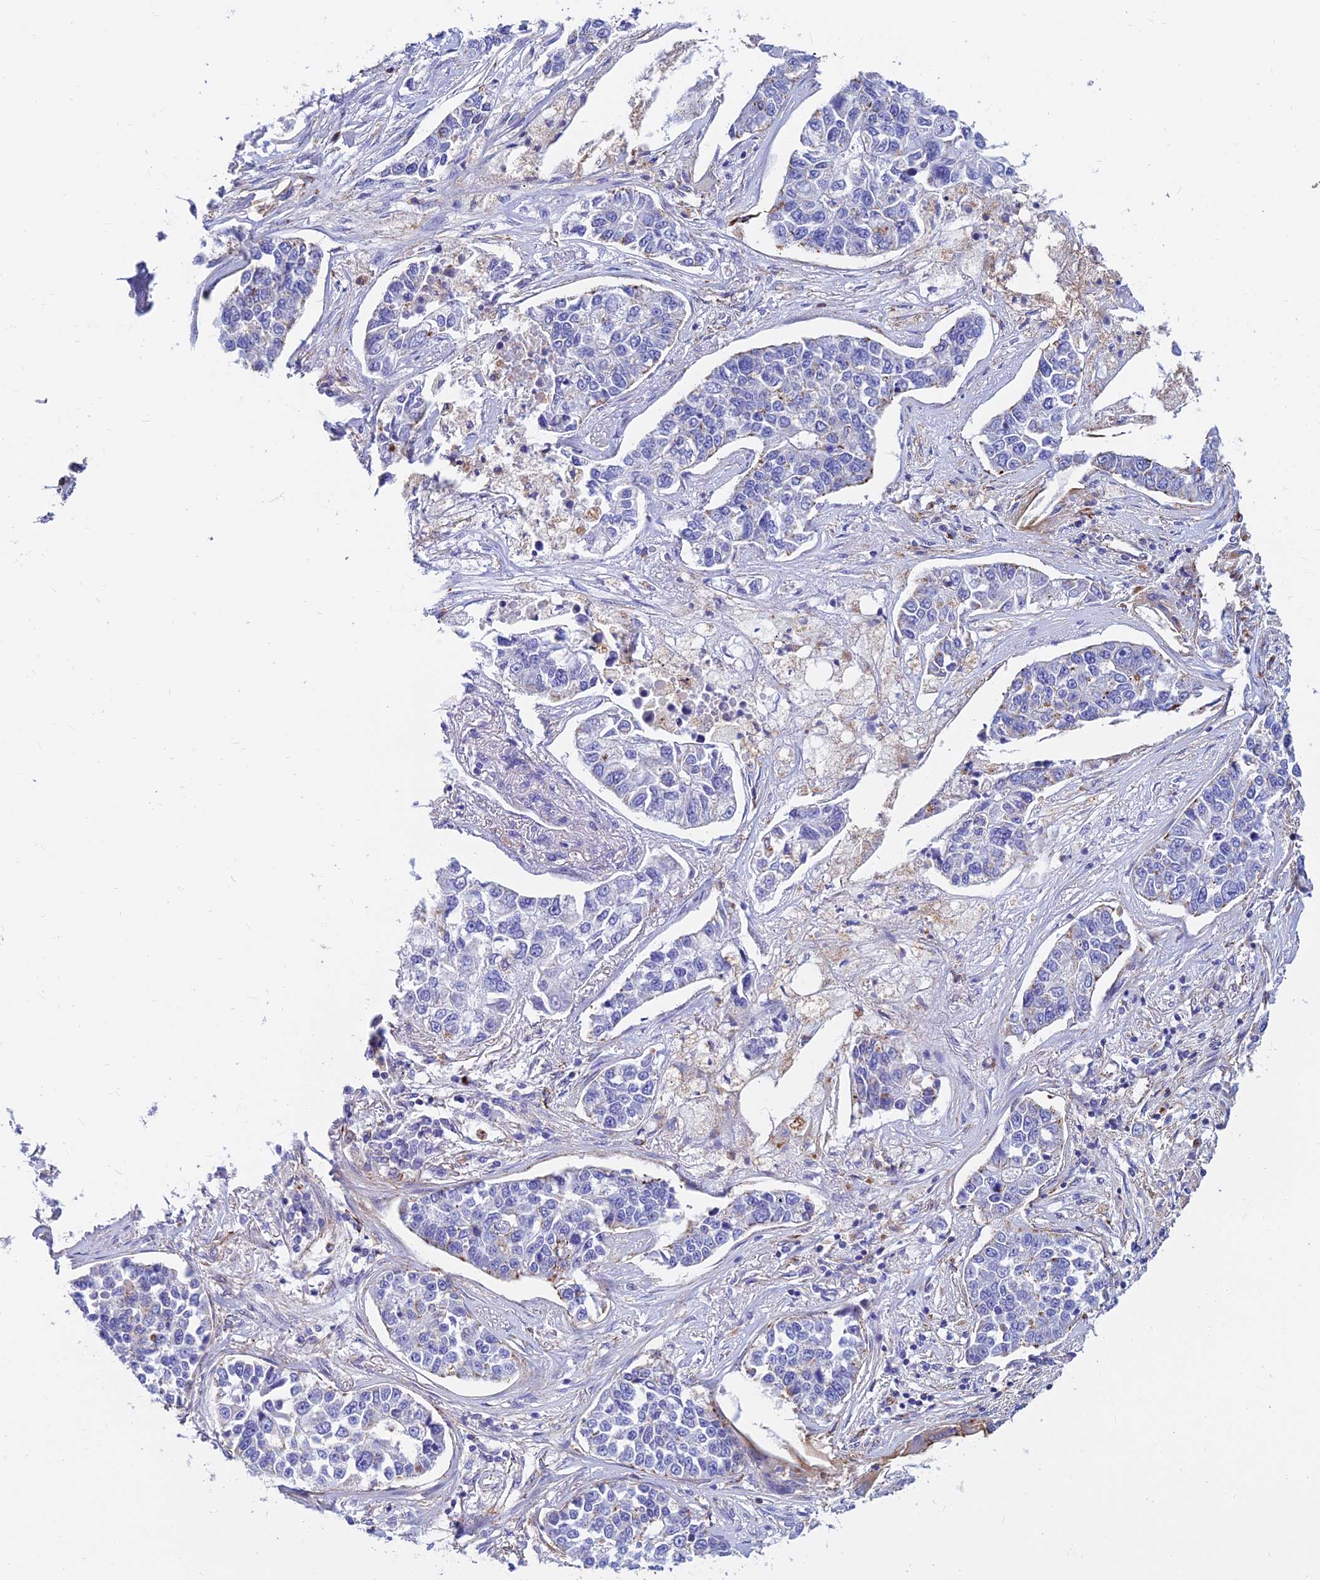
{"staining": {"intensity": "moderate", "quantity": "<25%", "location": "cytoplasmic/membranous"}, "tissue": "lung cancer", "cell_type": "Tumor cells", "image_type": "cancer", "snomed": [{"axis": "morphology", "description": "Adenocarcinoma, NOS"}, {"axis": "topography", "description": "Lung"}], "caption": "Lung adenocarcinoma stained with immunohistochemistry (IHC) reveals moderate cytoplasmic/membranous positivity in approximately <25% of tumor cells. (DAB IHC, brown staining for protein, blue staining for nuclei).", "gene": "SPNS1", "patient": {"sex": "male", "age": 49}}